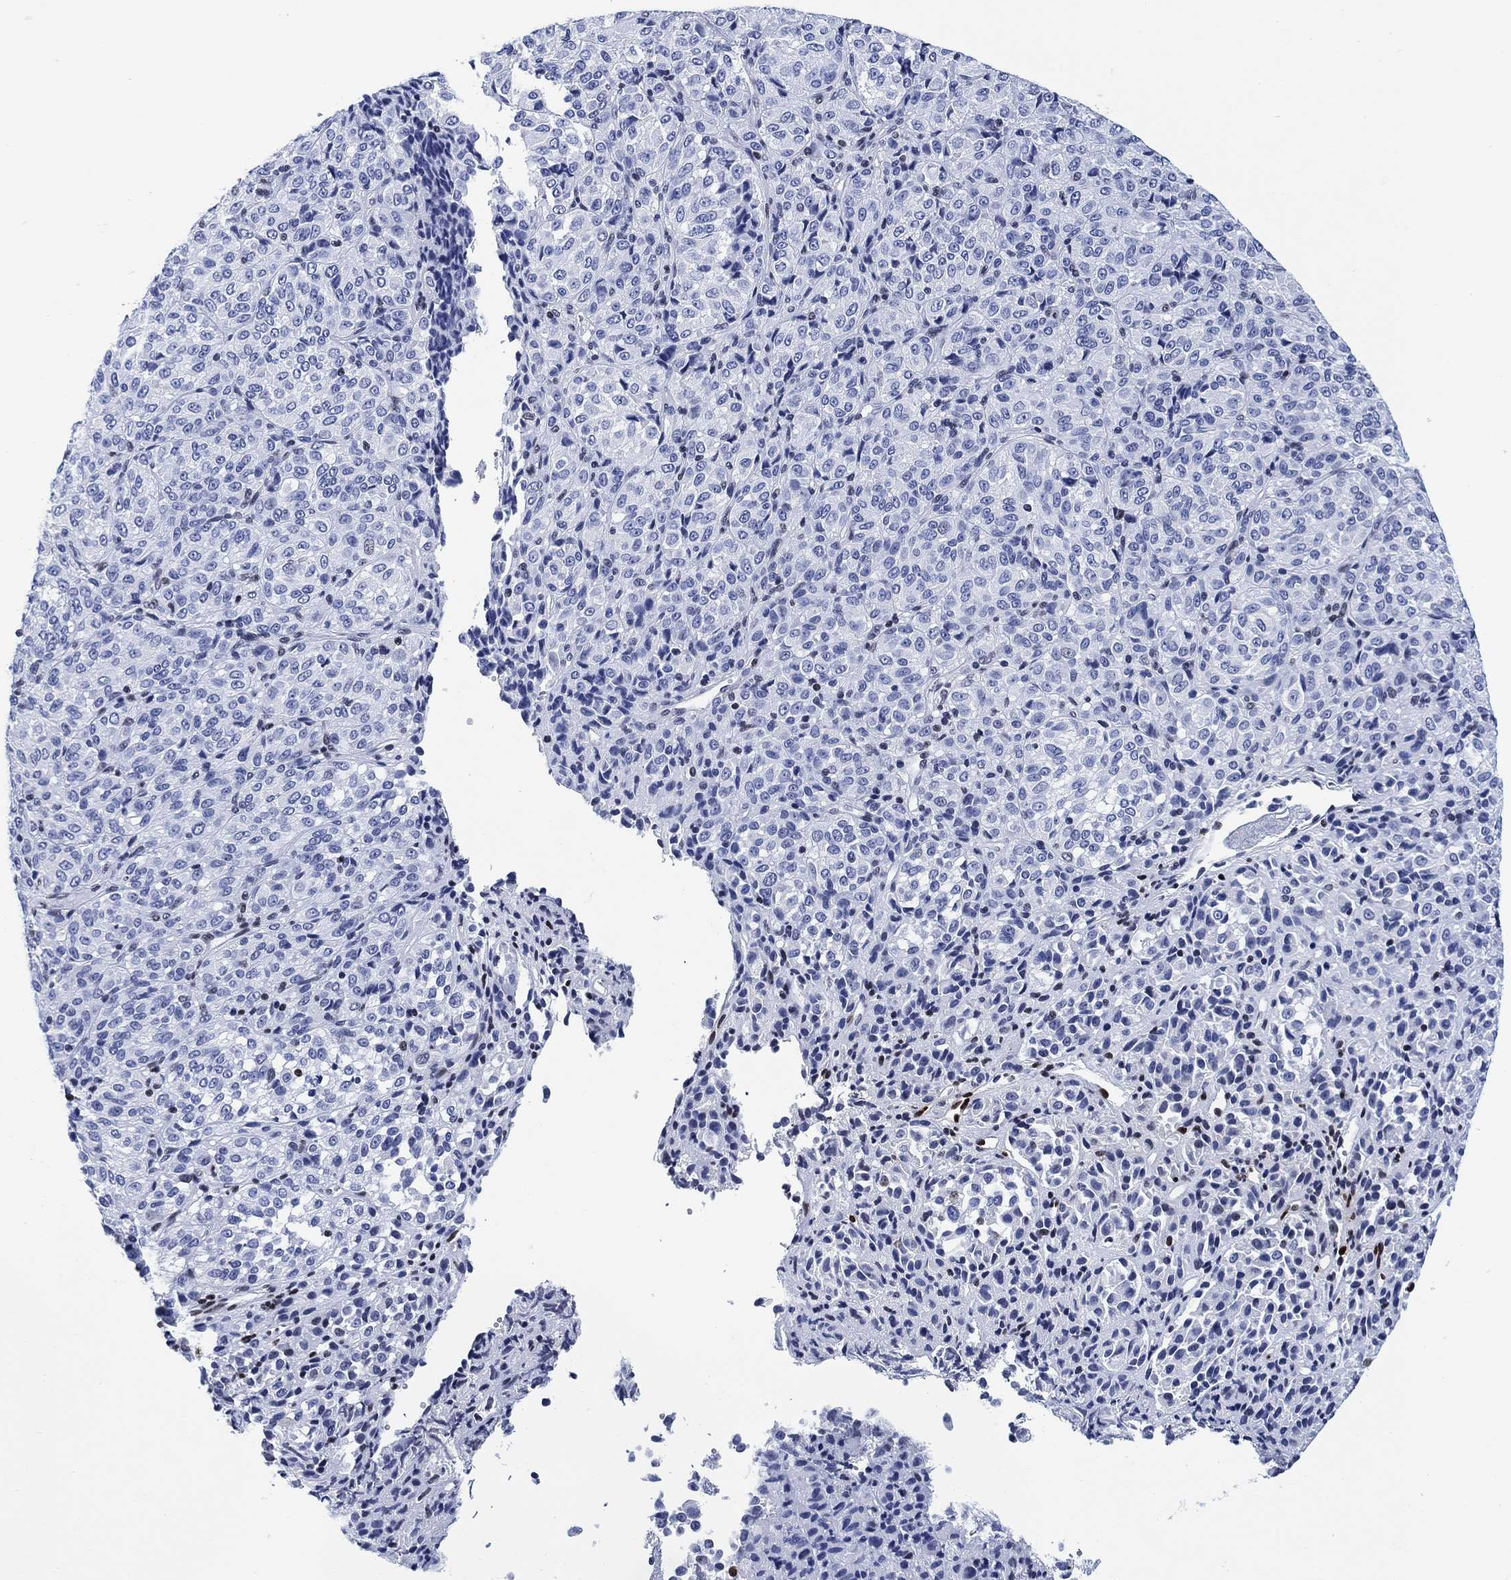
{"staining": {"intensity": "negative", "quantity": "none", "location": "none"}, "tissue": "melanoma", "cell_type": "Tumor cells", "image_type": "cancer", "snomed": [{"axis": "morphology", "description": "Malignant melanoma, Metastatic site"}, {"axis": "topography", "description": "Brain"}], "caption": "Melanoma was stained to show a protein in brown. There is no significant expression in tumor cells.", "gene": "H1-10", "patient": {"sex": "female", "age": 56}}